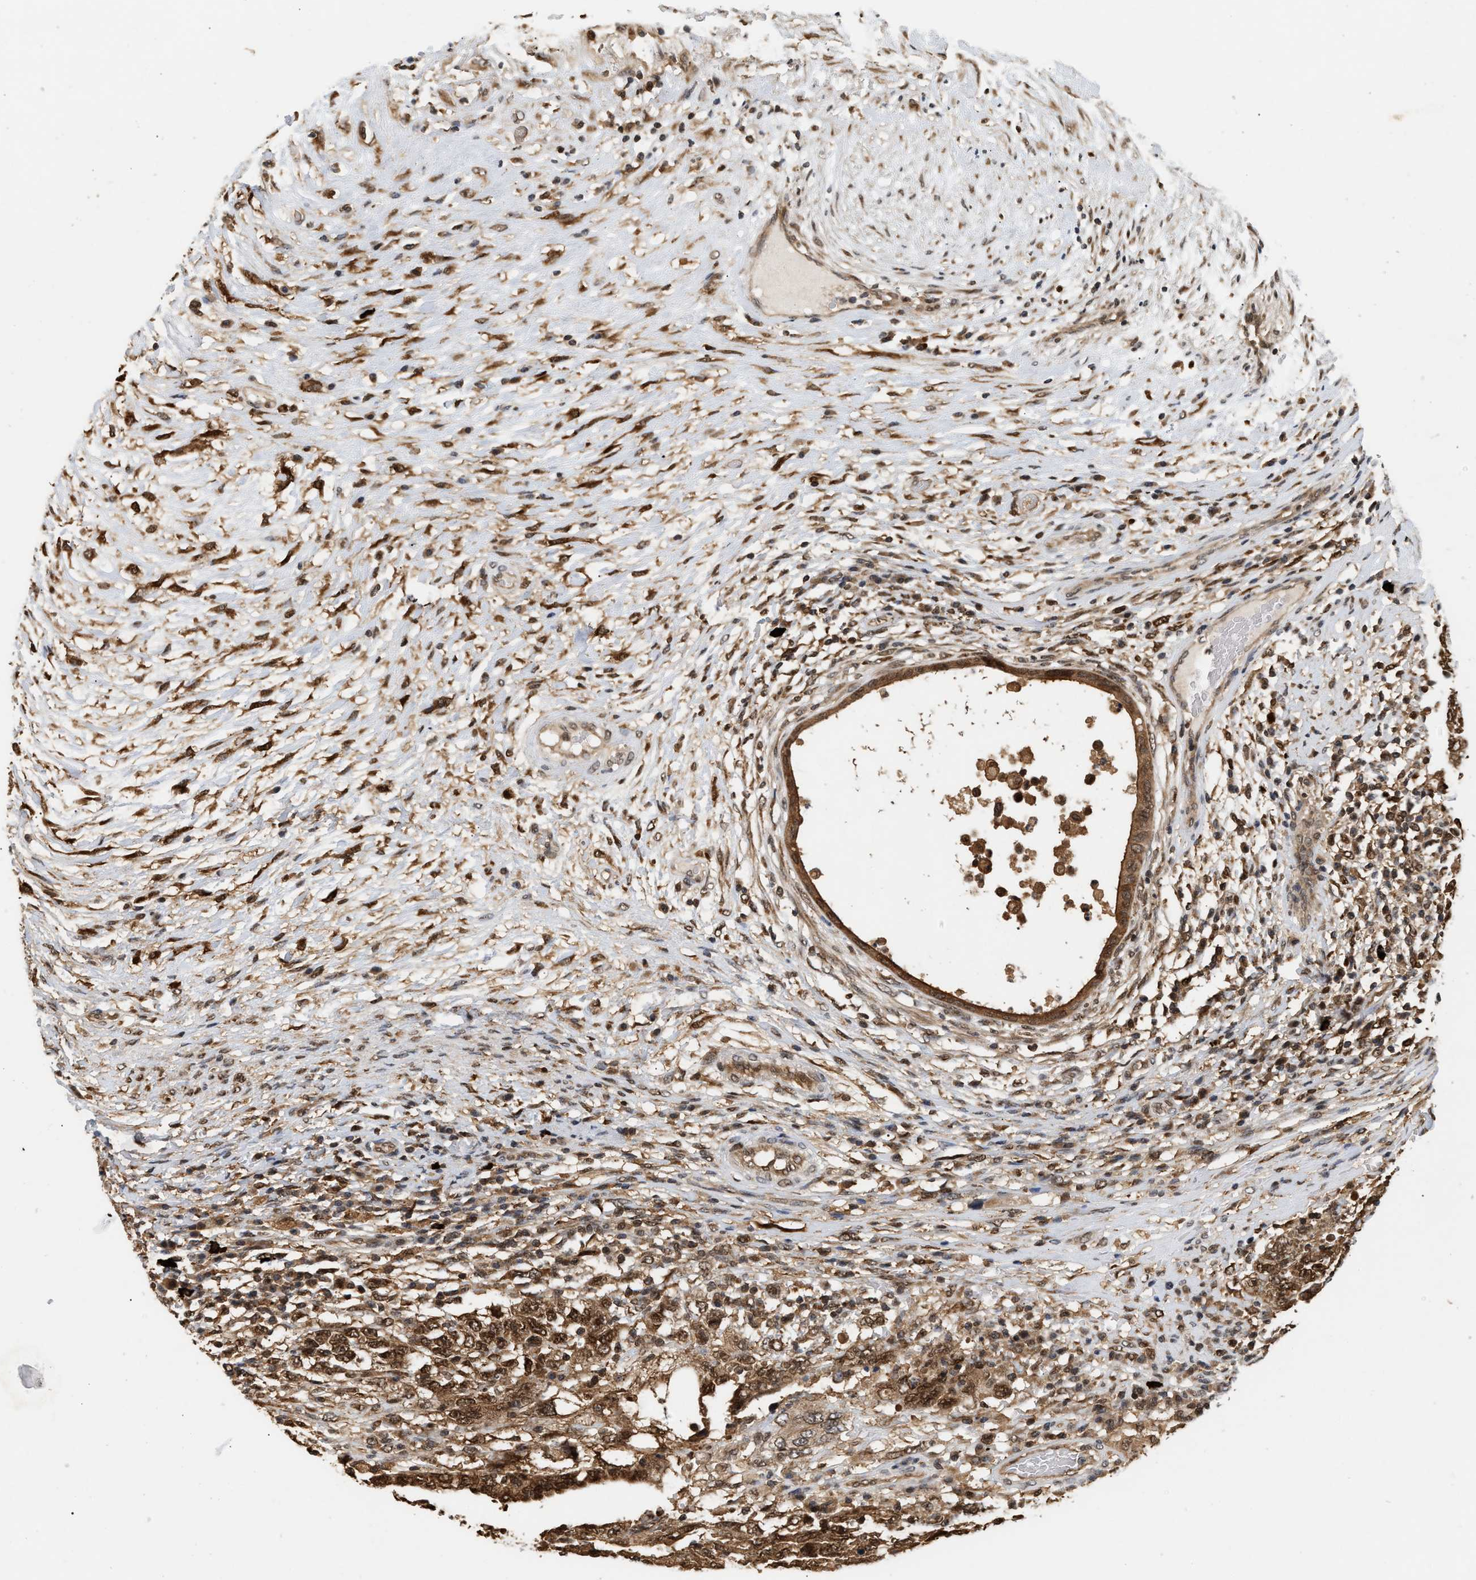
{"staining": {"intensity": "moderate", "quantity": ">75%", "location": "cytoplasmic/membranous,nuclear"}, "tissue": "testis cancer", "cell_type": "Tumor cells", "image_type": "cancer", "snomed": [{"axis": "morphology", "description": "Carcinoma, Embryonal, NOS"}, {"axis": "topography", "description": "Testis"}], "caption": "A photomicrograph of testis cancer stained for a protein displays moderate cytoplasmic/membranous and nuclear brown staining in tumor cells. (Stains: DAB in brown, nuclei in blue, Microscopy: brightfield microscopy at high magnification).", "gene": "ABHD5", "patient": {"sex": "male", "age": 26}}